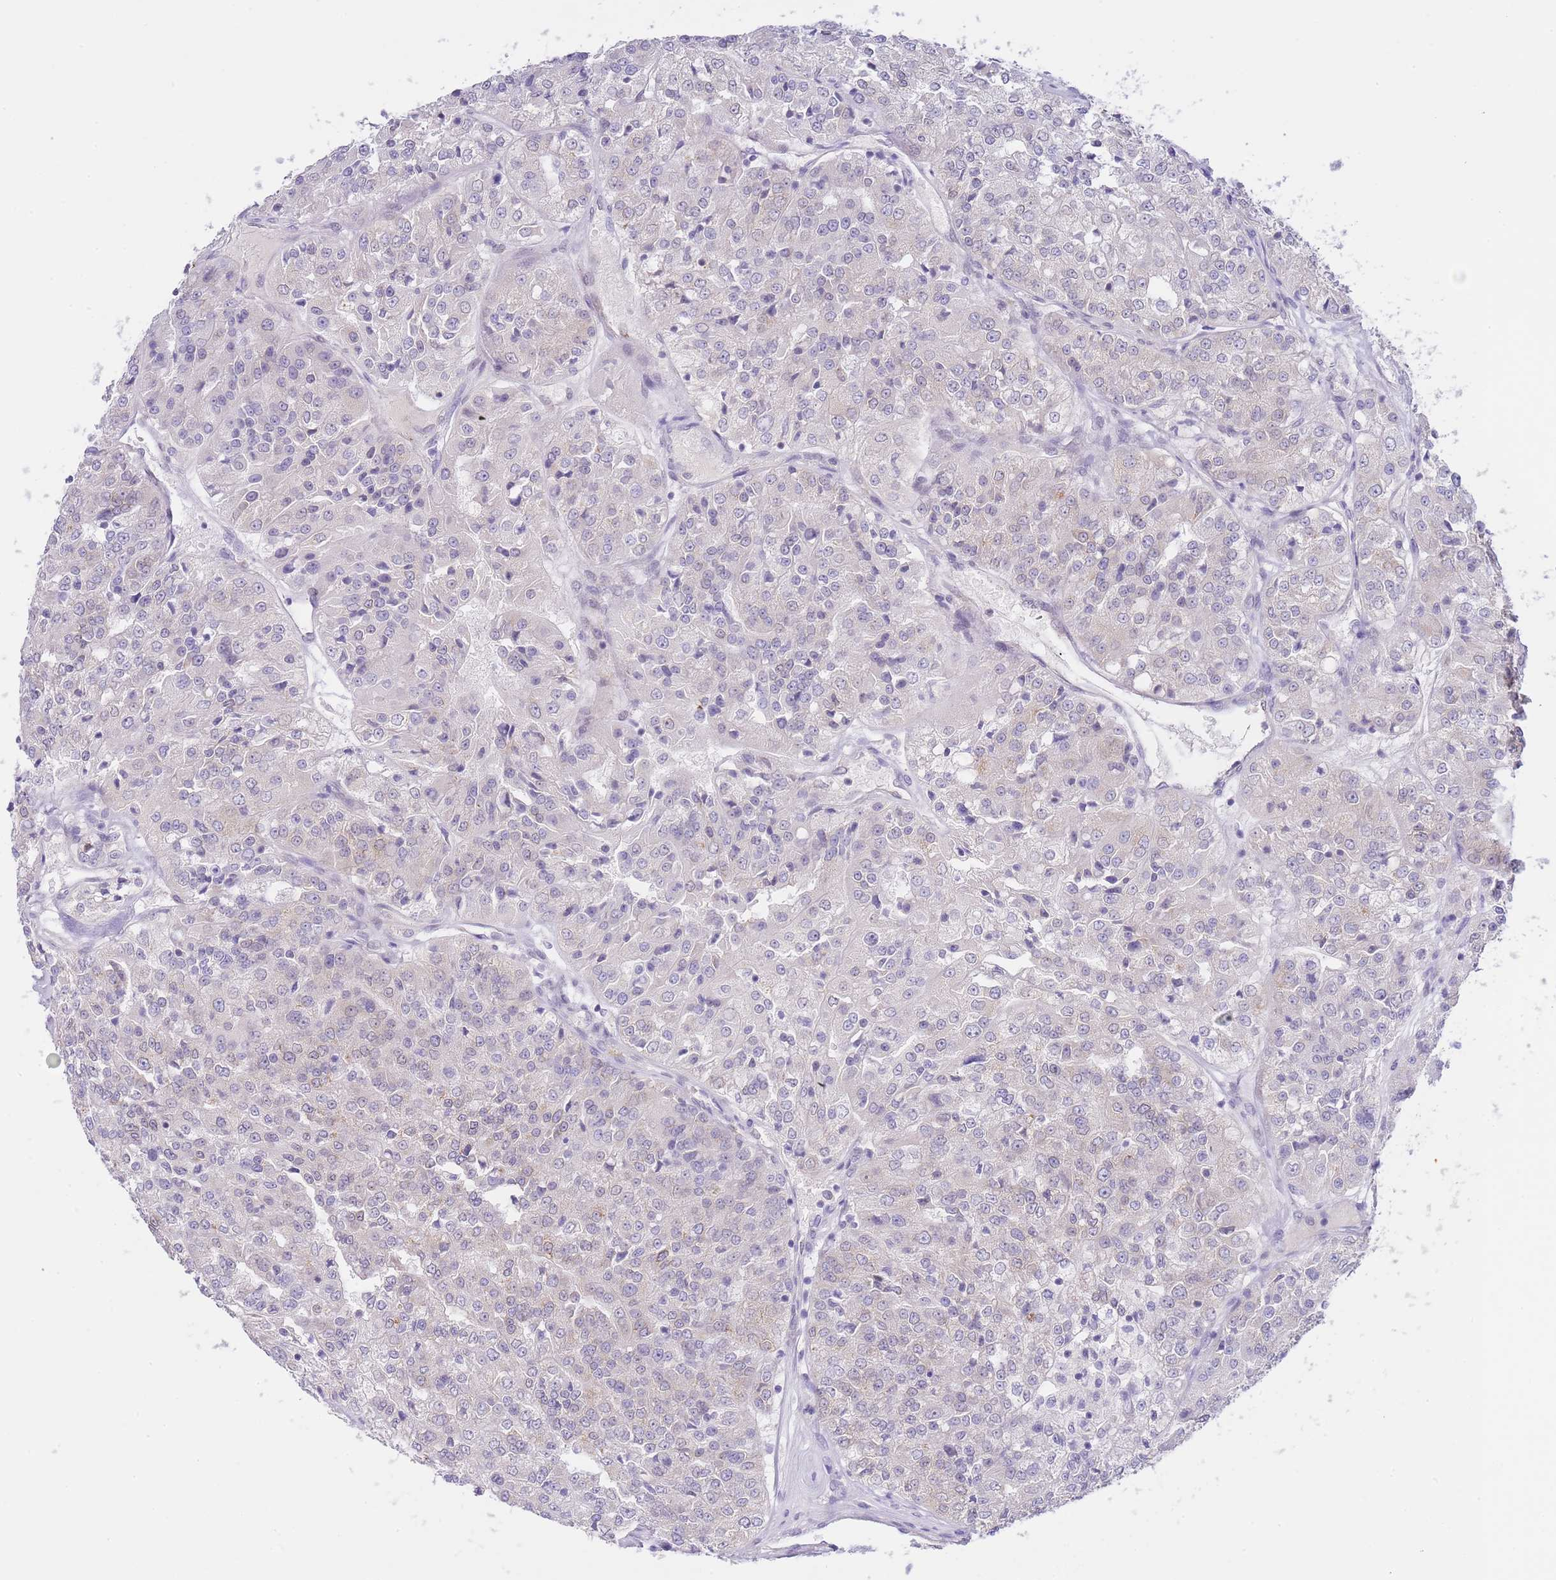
{"staining": {"intensity": "negative", "quantity": "none", "location": "none"}, "tissue": "renal cancer", "cell_type": "Tumor cells", "image_type": "cancer", "snomed": [{"axis": "morphology", "description": "Adenocarcinoma, NOS"}, {"axis": "topography", "description": "Kidney"}], "caption": "The image shows no significant positivity in tumor cells of renal cancer. Nuclei are stained in blue.", "gene": "EBPL", "patient": {"sex": "female", "age": 63}}